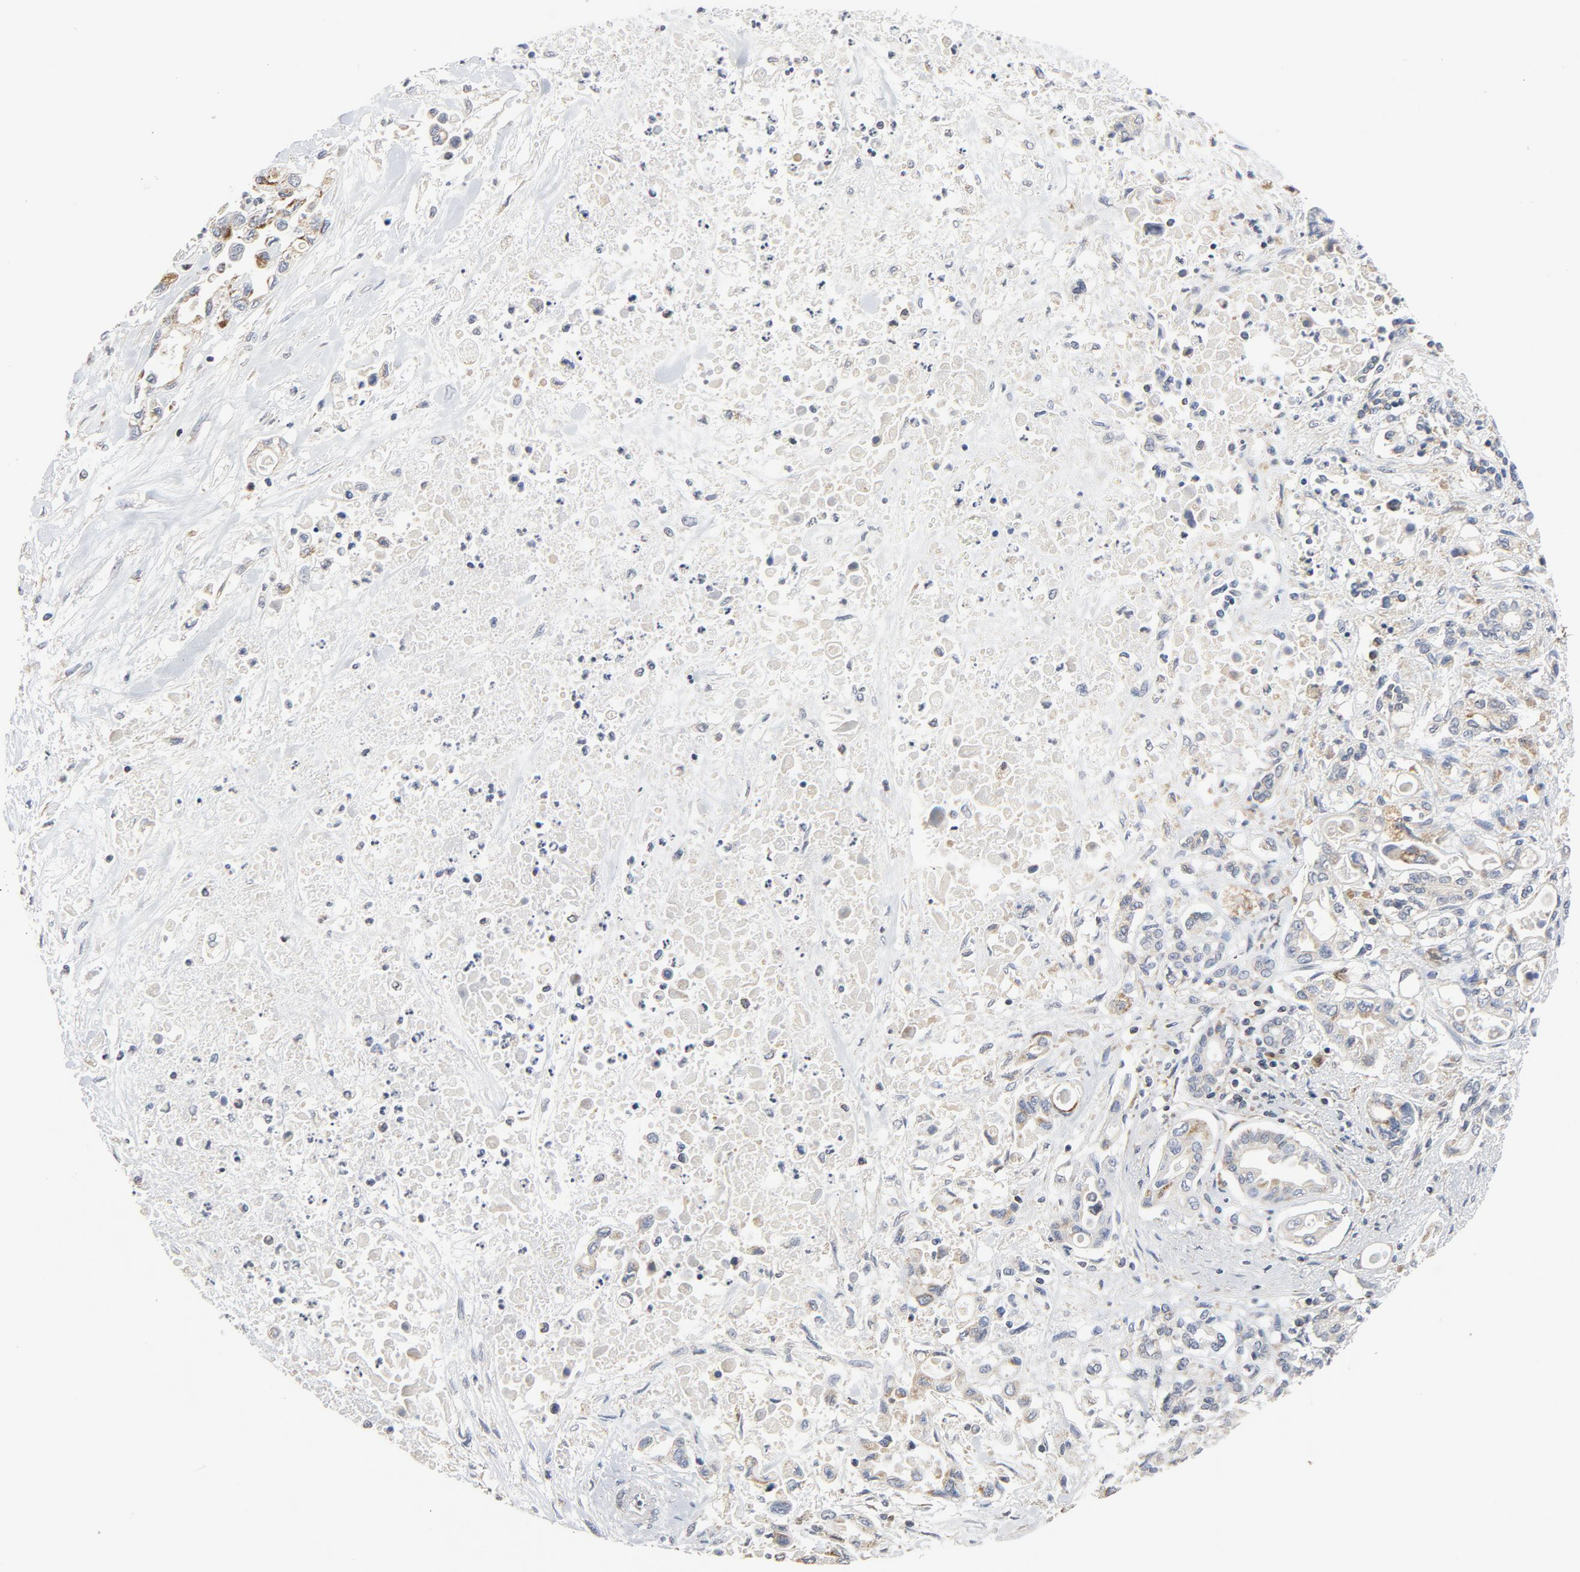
{"staining": {"intensity": "moderate", "quantity": "25%-75%", "location": "nuclear"}, "tissue": "pancreatic cancer", "cell_type": "Tumor cells", "image_type": "cancer", "snomed": [{"axis": "morphology", "description": "Adenocarcinoma, NOS"}, {"axis": "topography", "description": "Pancreas"}], "caption": "IHC staining of pancreatic cancer, which demonstrates medium levels of moderate nuclear positivity in about 25%-75% of tumor cells indicating moderate nuclear protein positivity. The staining was performed using DAB (brown) for protein detection and nuclei were counterstained in hematoxylin (blue).", "gene": "C14orf119", "patient": {"sex": "female", "age": 57}}